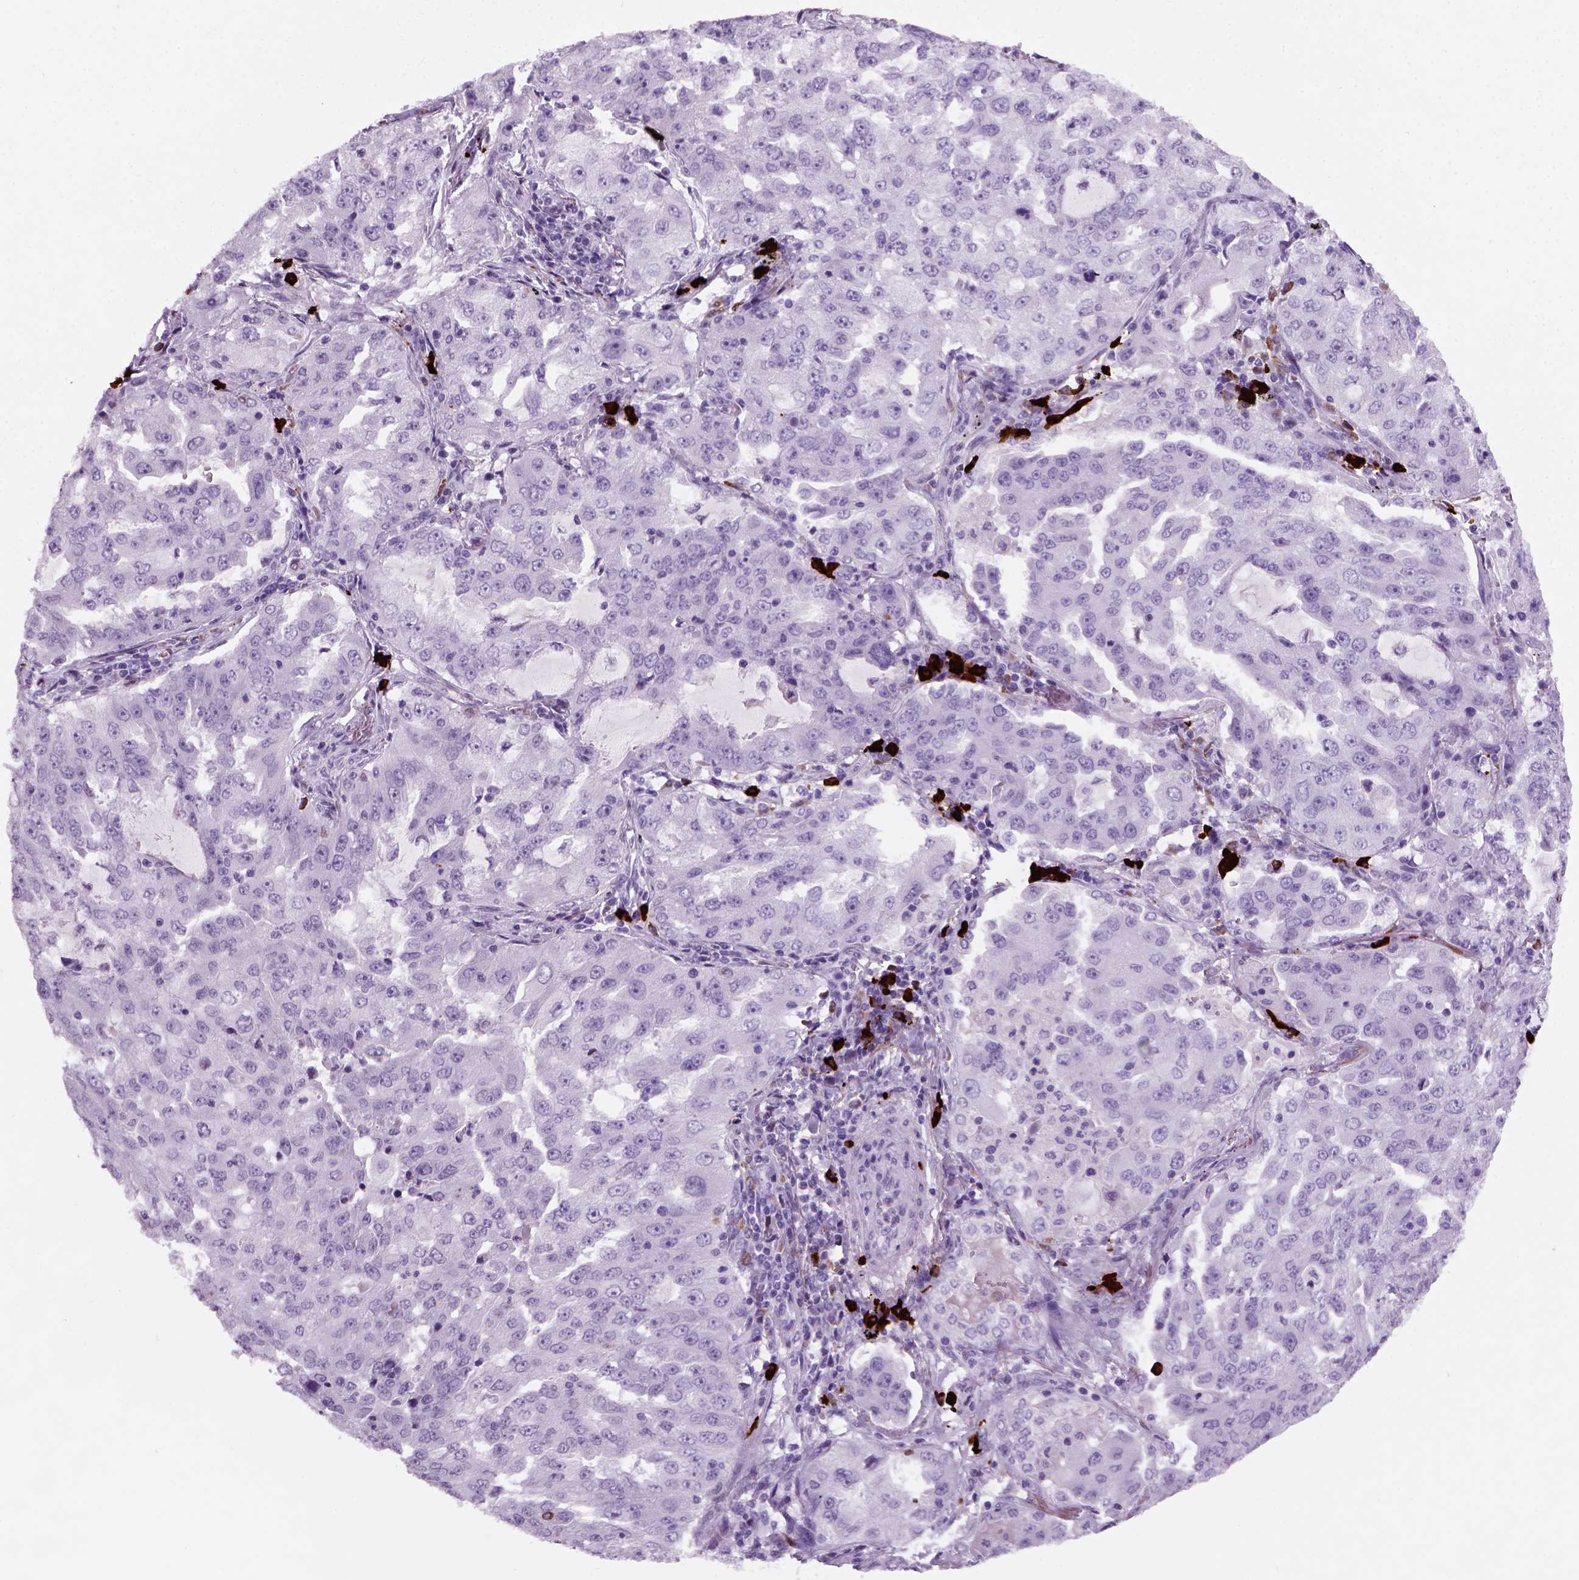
{"staining": {"intensity": "negative", "quantity": "none", "location": "none"}, "tissue": "lung cancer", "cell_type": "Tumor cells", "image_type": "cancer", "snomed": [{"axis": "morphology", "description": "Adenocarcinoma, NOS"}, {"axis": "topography", "description": "Lung"}], "caption": "DAB immunohistochemical staining of human lung cancer demonstrates no significant positivity in tumor cells. Brightfield microscopy of immunohistochemistry stained with DAB (3,3'-diaminobenzidine) (brown) and hematoxylin (blue), captured at high magnification.", "gene": "MZB1", "patient": {"sex": "female", "age": 61}}